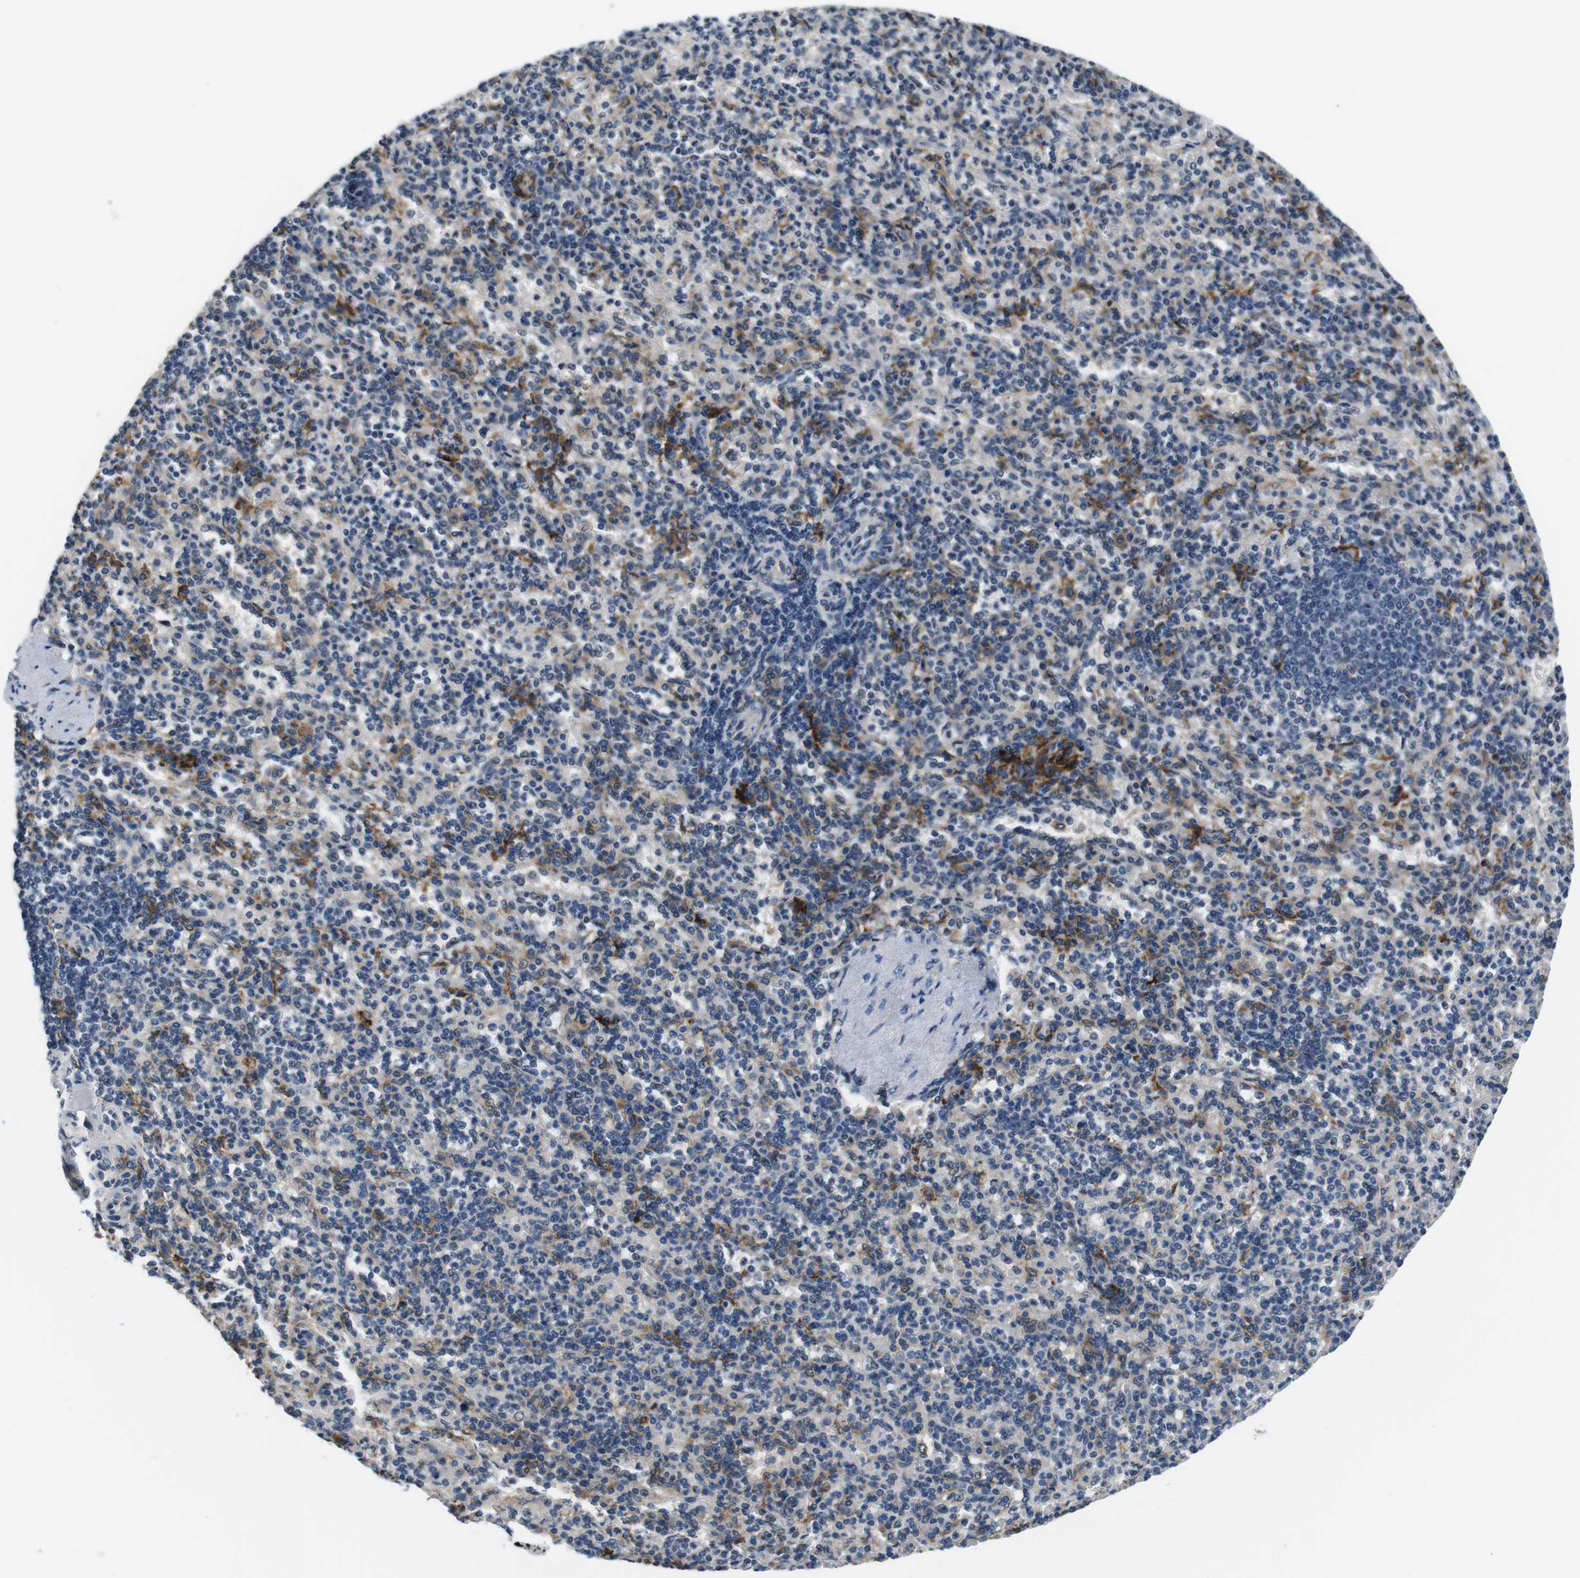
{"staining": {"intensity": "strong", "quantity": "25%-75%", "location": "cytoplasmic/membranous"}, "tissue": "spleen", "cell_type": "Cells in red pulp", "image_type": "normal", "snomed": [{"axis": "morphology", "description": "Normal tissue, NOS"}, {"axis": "topography", "description": "Spleen"}], "caption": "Protein staining exhibits strong cytoplasmic/membranous staining in approximately 25%-75% of cells in red pulp in benign spleen. Immunohistochemistry (ihc) stains the protein in brown and the nuclei are stained blue.", "gene": "CD163L1", "patient": {"sex": "female", "age": 74}}